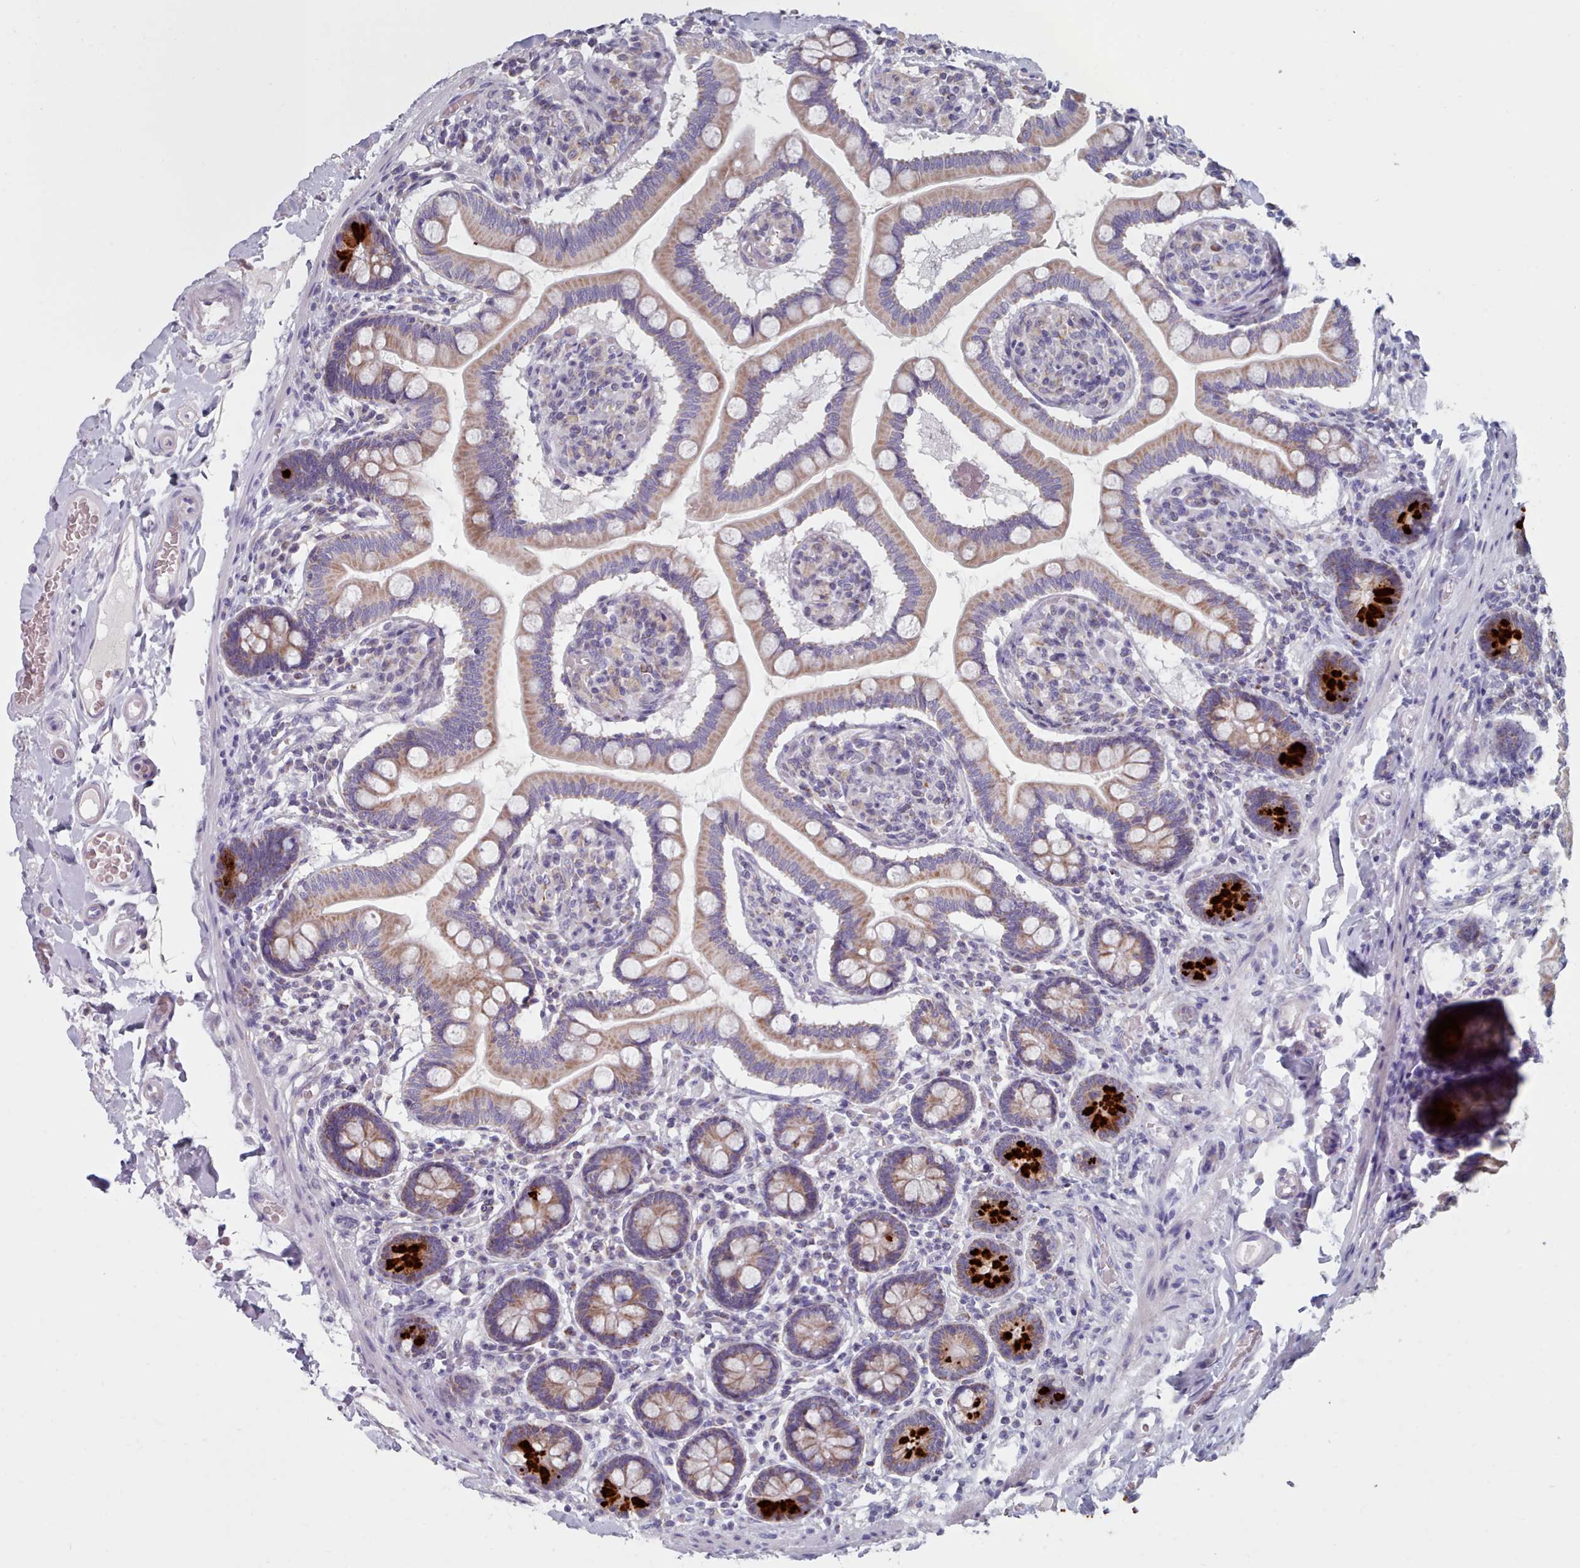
{"staining": {"intensity": "moderate", "quantity": ">75%", "location": "cytoplasmic/membranous"}, "tissue": "small intestine", "cell_type": "Glandular cells", "image_type": "normal", "snomed": [{"axis": "morphology", "description": "Normal tissue, NOS"}, {"axis": "topography", "description": "Small intestine"}], "caption": "Moderate cytoplasmic/membranous protein expression is identified in approximately >75% of glandular cells in small intestine. (DAB = brown stain, brightfield microscopy at high magnification).", "gene": "HAO1", "patient": {"sex": "female", "age": 64}}